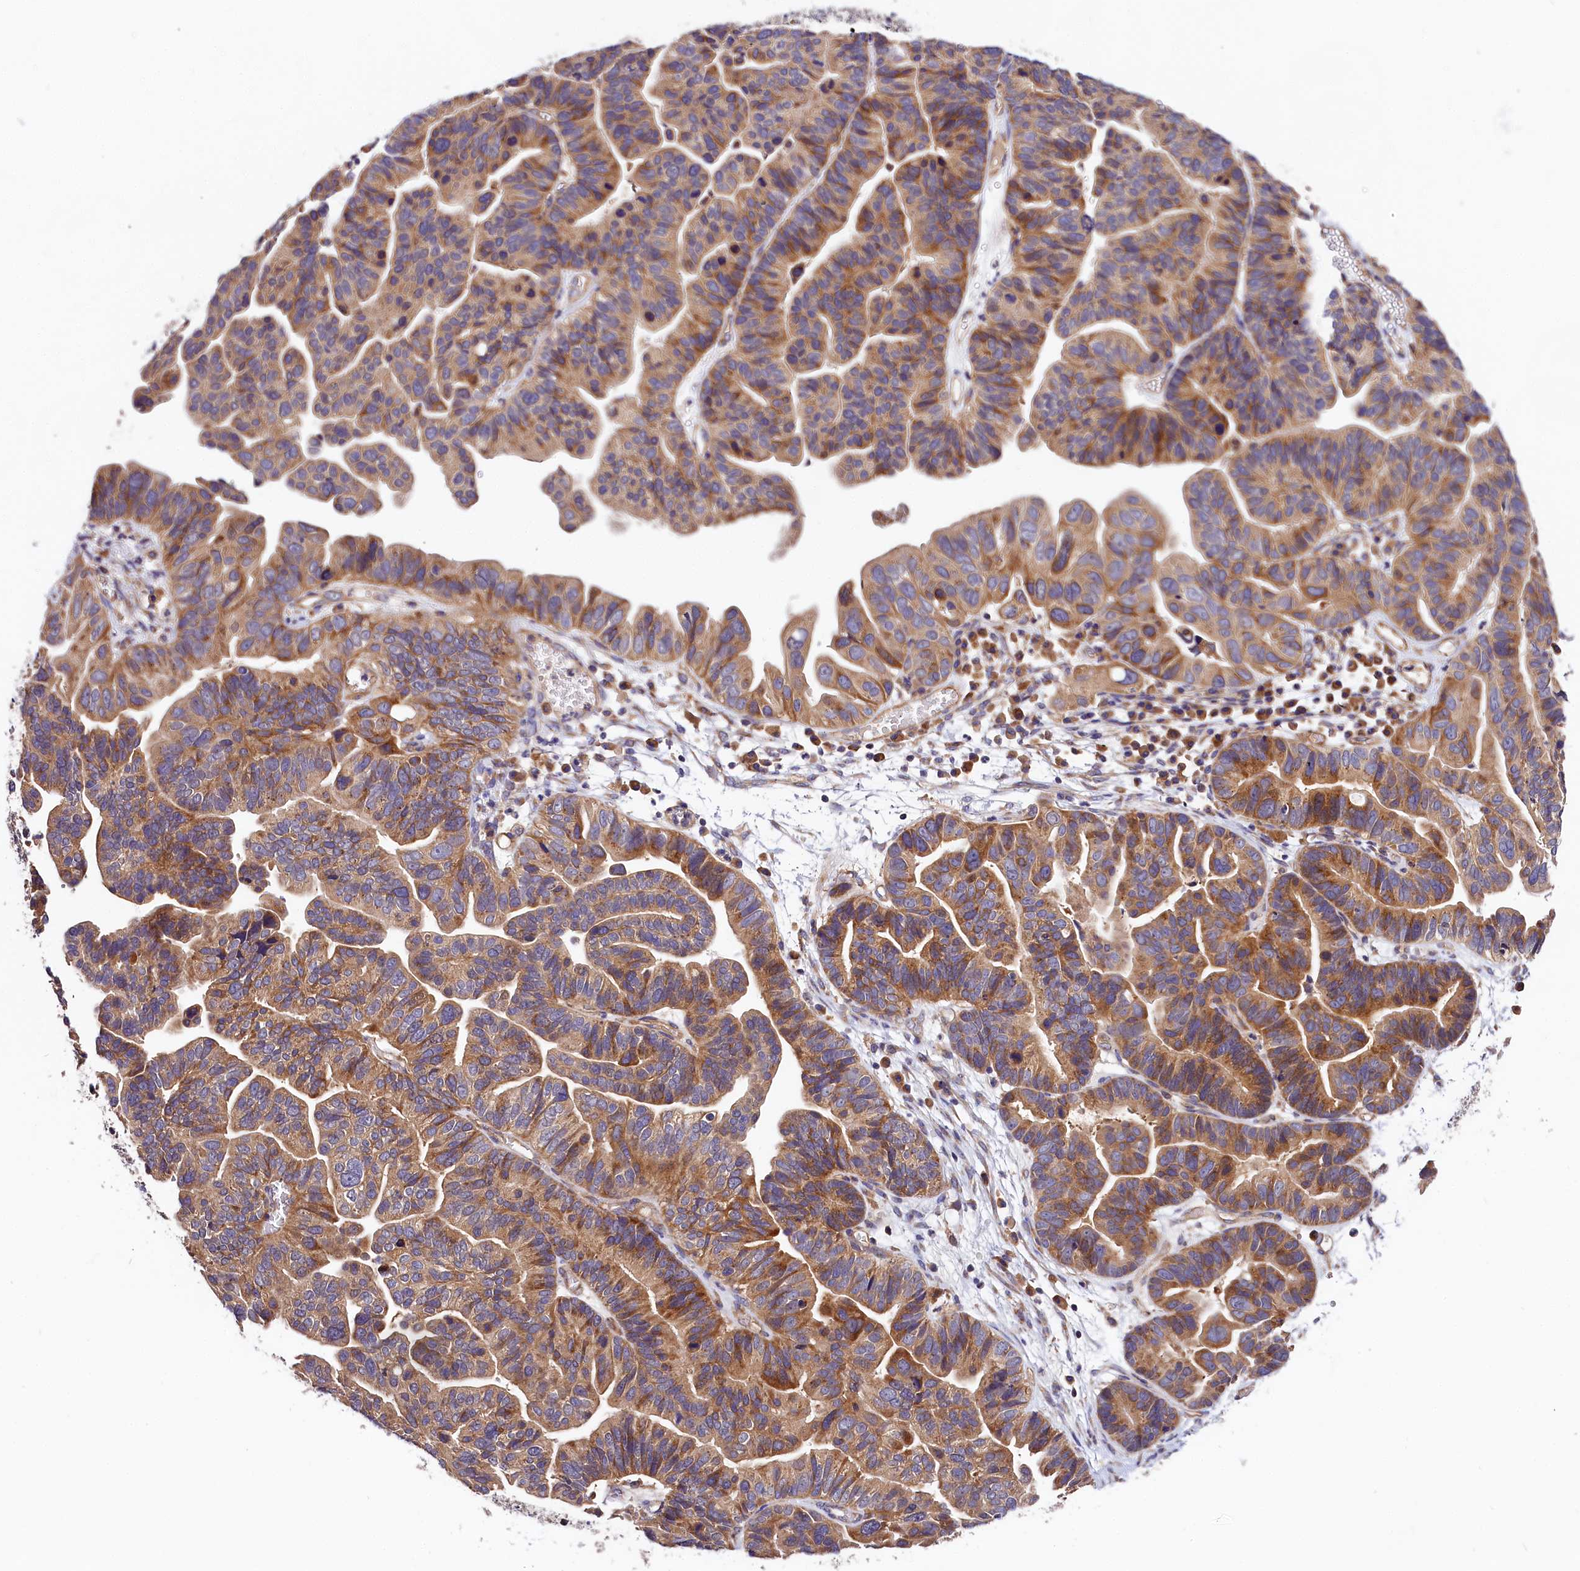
{"staining": {"intensity": "moderate", "quantity": ">75%", "location": "cytoplasmic/membranous"}, "tissue": "ovarian cancer", "cell_type": "Tumor cells", "image_type": "cancer", "snomed": [{"axis": "morphology", "description": "Cystadenocarcinoma, serous, NOS"}, {"axis": "topography", "description": "Ovary"}], "caption": "DAB (3,3'-diaminobenzidine) immunohistochemical staining of human ovarian cancer displays moderate cytoplasmic/membranous protein expression in approximately >75% of tumor cells.", "gene": "SPG11", "patient": {"sex": "female", "age": 56}}